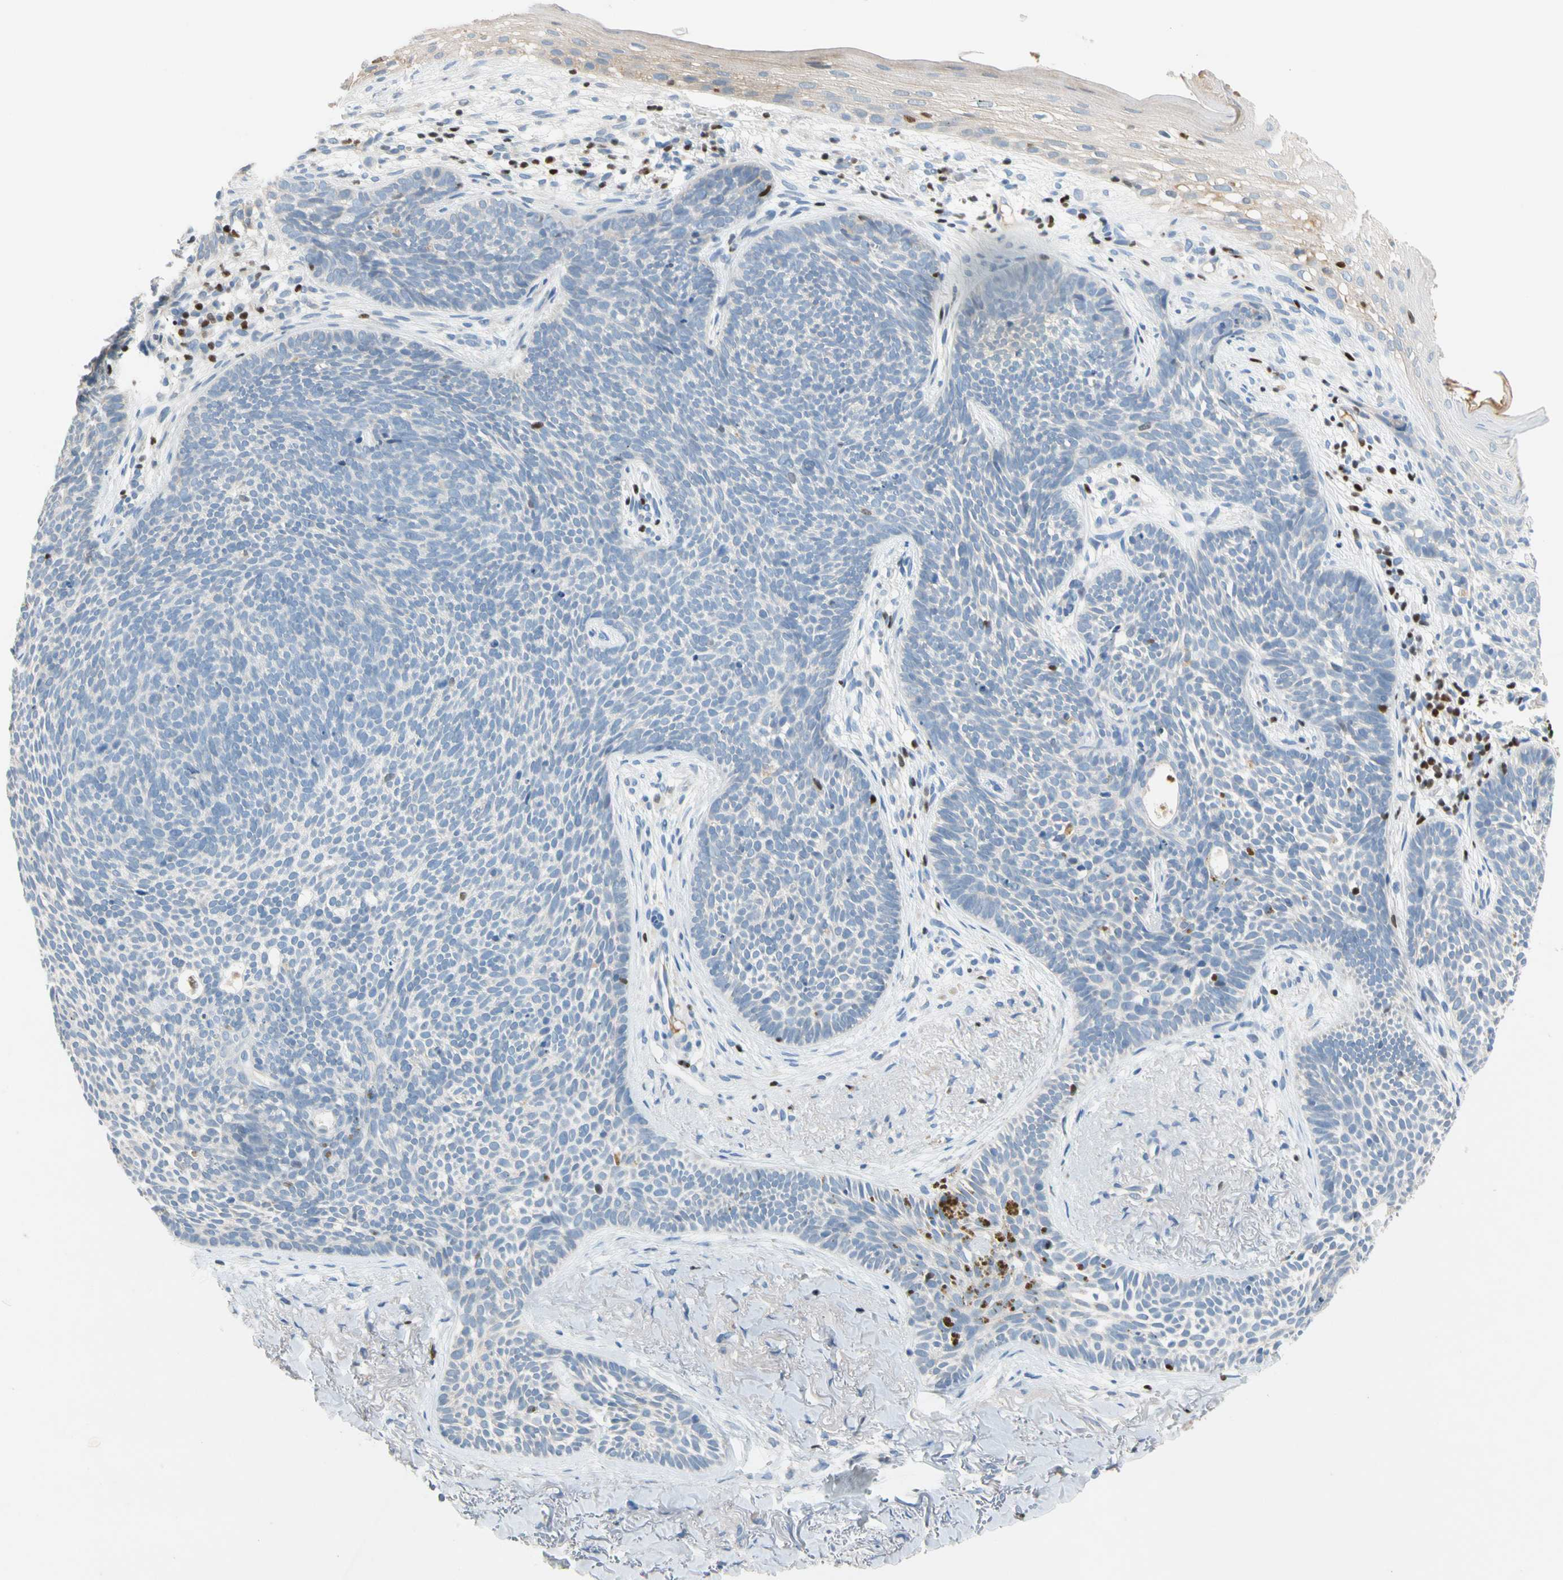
{"staining": {"intensity": "negative", "quantity": "none", "location": "none"}, "tissue": "skin cancer", "cell_type": "Tumor cells", "image_type": "cancer", "snomed": [{"axis": "morphology", "description": "Basal cell carcinoma"}, {"axis": "topography", "description": "Skin"}], "caption": "The photomicrograph displays no significant positivity in tumor cells of skin cancer.", "gene": "SP140", "patient": {"sex": "female", "age": 70}}